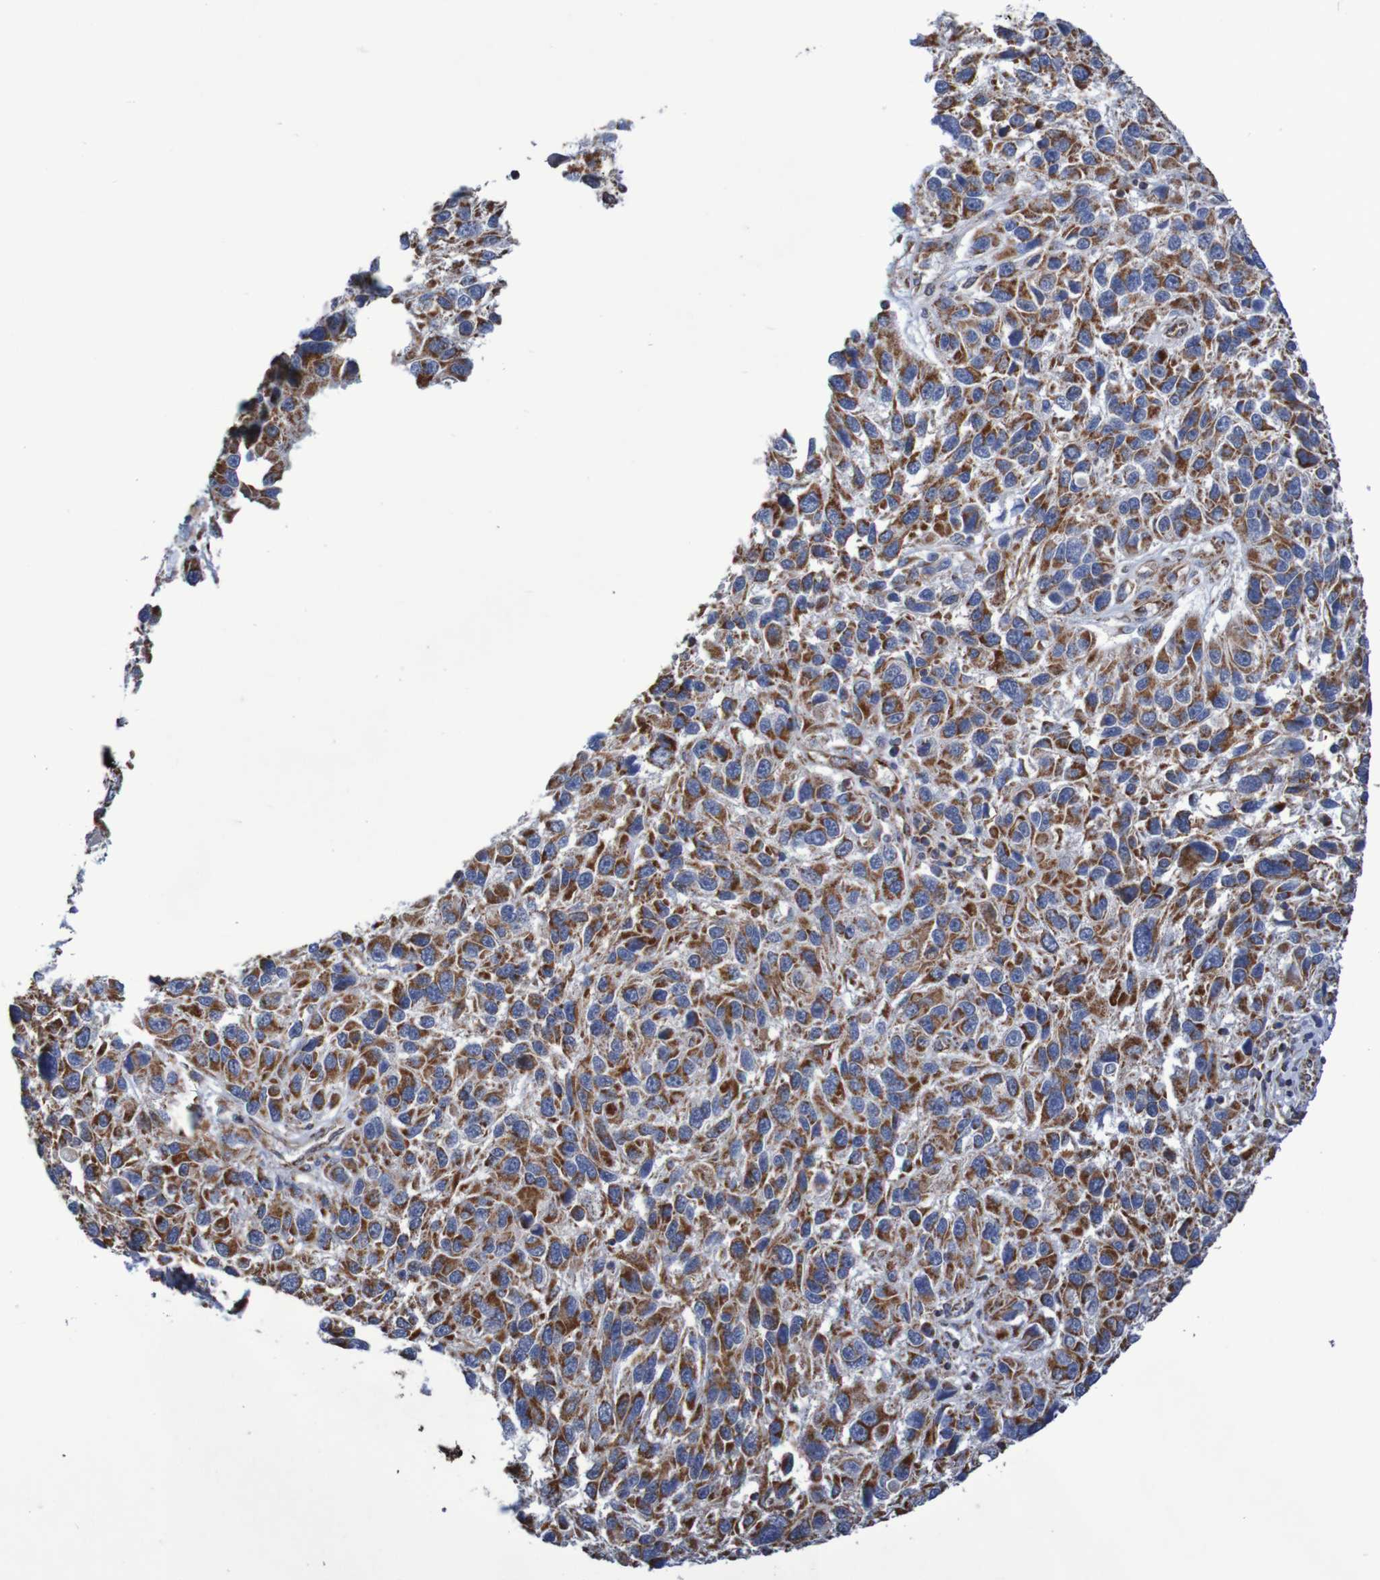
{"staining": {"intensity": "strong", "quantity": ">75%", "location": "cytoplasmic/membranous"}, "tissue": "melanoma", "cell_type": "Tumor cells", "image_type": "cancer", "snomed": [{"axis": "morphology", "description": "Malignant melanoma, NOS"}, {"axis": "topography", "description": "Skin"}], "caption": "Protein expression analysis of melanoma demonstrates strong cytoplasmic/membranous expression in approximately >75% of tumor cells.", "gene": "MMEL1", "patient": {"sex": "male", "age": 53}}